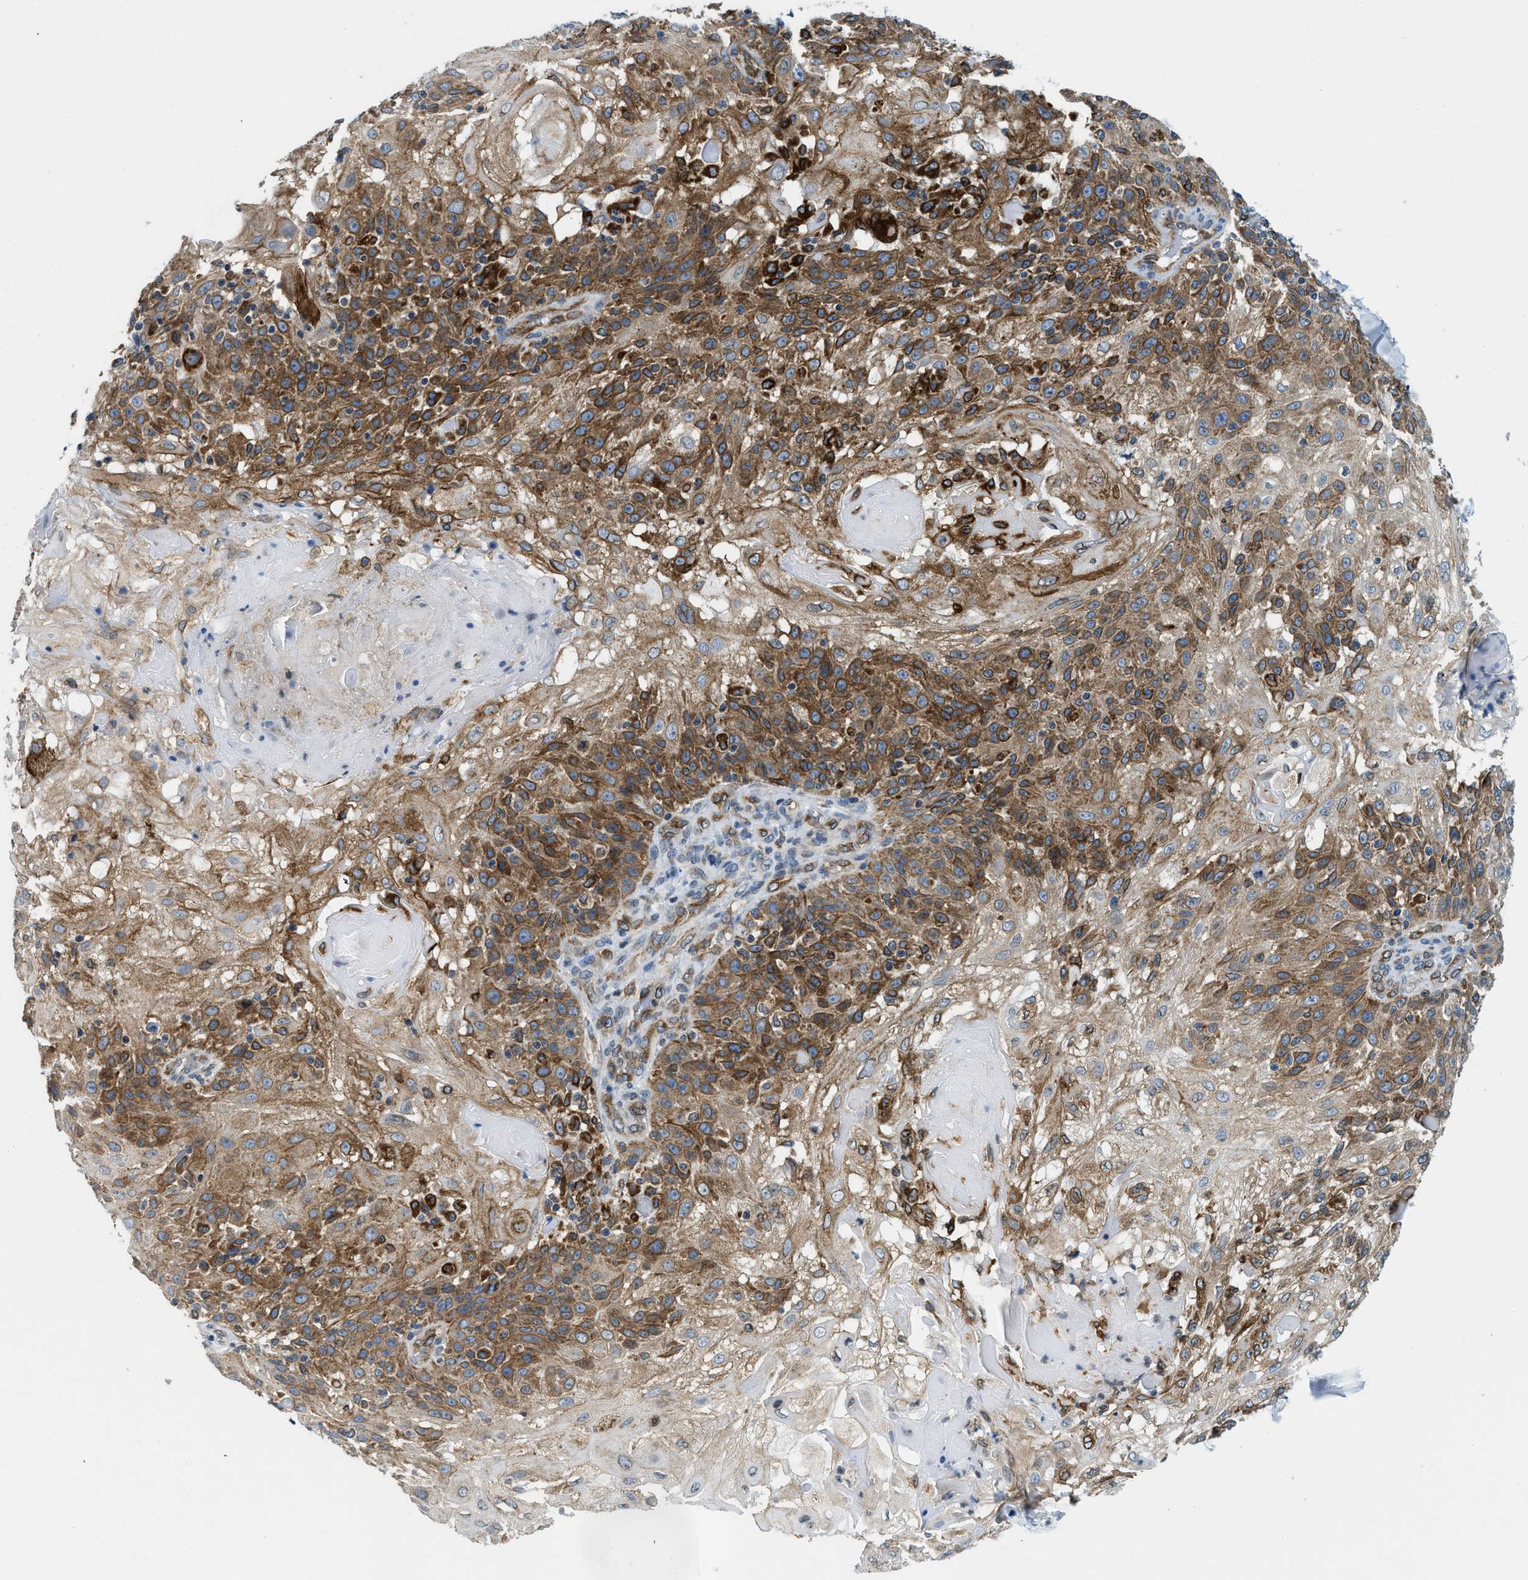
{"staining": {"intensity": "moderate", "quantity": ">75%", "location": "cytoplasmic/membranous"}, "tissue": "skin cancer", "cell_type": "Tumor cells", "image_type": "cancer", "snomed": [{"axis": "morphology", "description": "Normal tissue, NOS"}, {"axis": "morphology", "description": "Squamous cell carcinoma, NOS"}, {"axis": "topography", "description": "Skin"}], "caption": "Approximately >75% of tumor cells in human squamous cell carcinoma (skin) show moderate cytoplasmic/membranous protein positivity as visualized by brown immunohistochemical staining.", "gene": "BCAP31", "patient": {"sex": "female", "age": 83}}